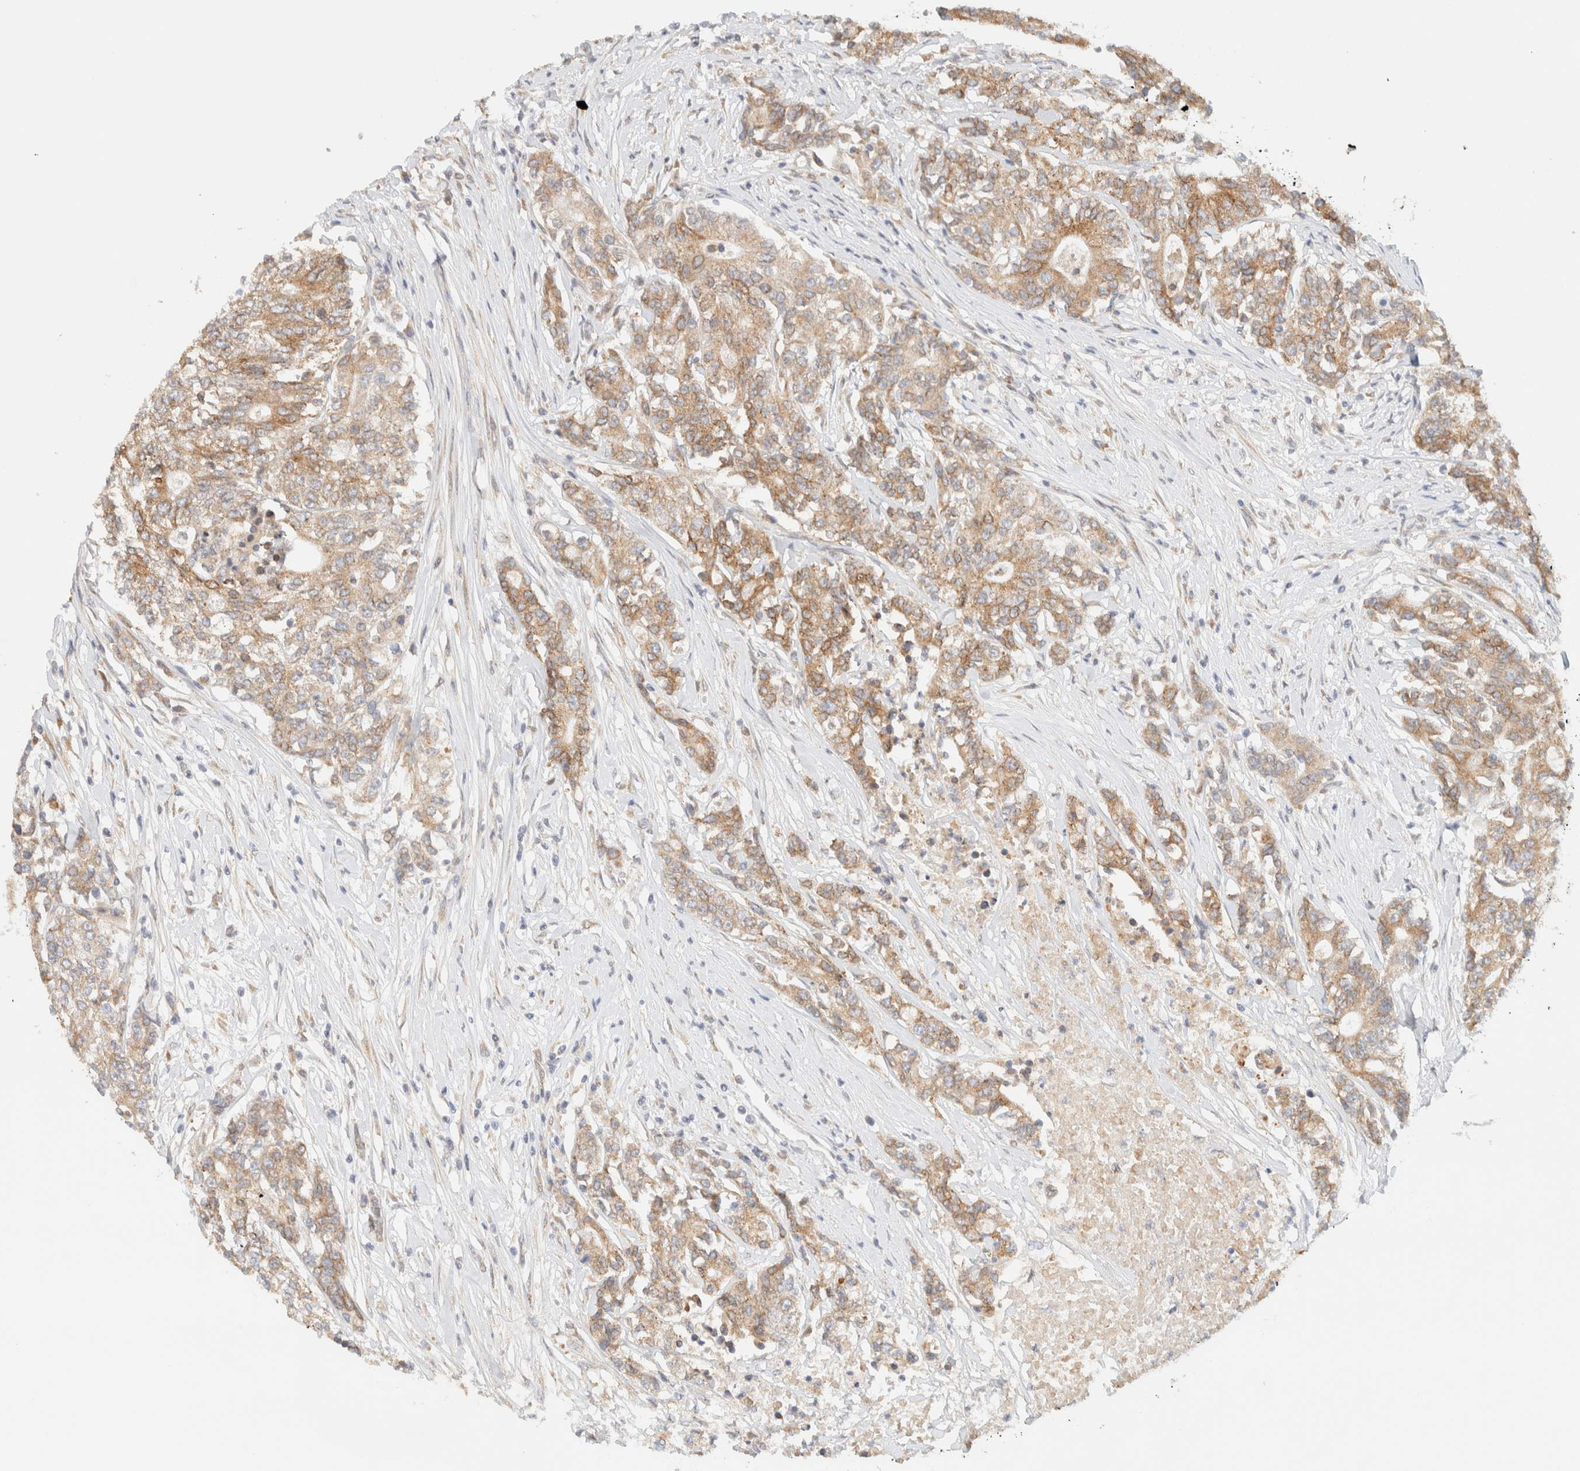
{"staining": {"intensity": "moderate", "quantity": ">75%", "location": "cytoplasmic/membranous"}, "tissue": "colorectal cancer", "cell_type": "Tumor cells", "image_type": "cancer", "snomed": [{"axis": "morphology", "description": "Adenocarcinoma, NOS"}, {"axis": "topography", "description": "Colon"}], "caption": "Colorectal cancer stained with DAB immunohistochemistry exhibits medium levels of moderate cytoplasmic/membranous positivity in approximately >75% of tumor cells. The protein is shown in brown color, while the nuclei are stained blue.", "gene": "NT5C", "patient": {"sex": "female", "age": 77}}